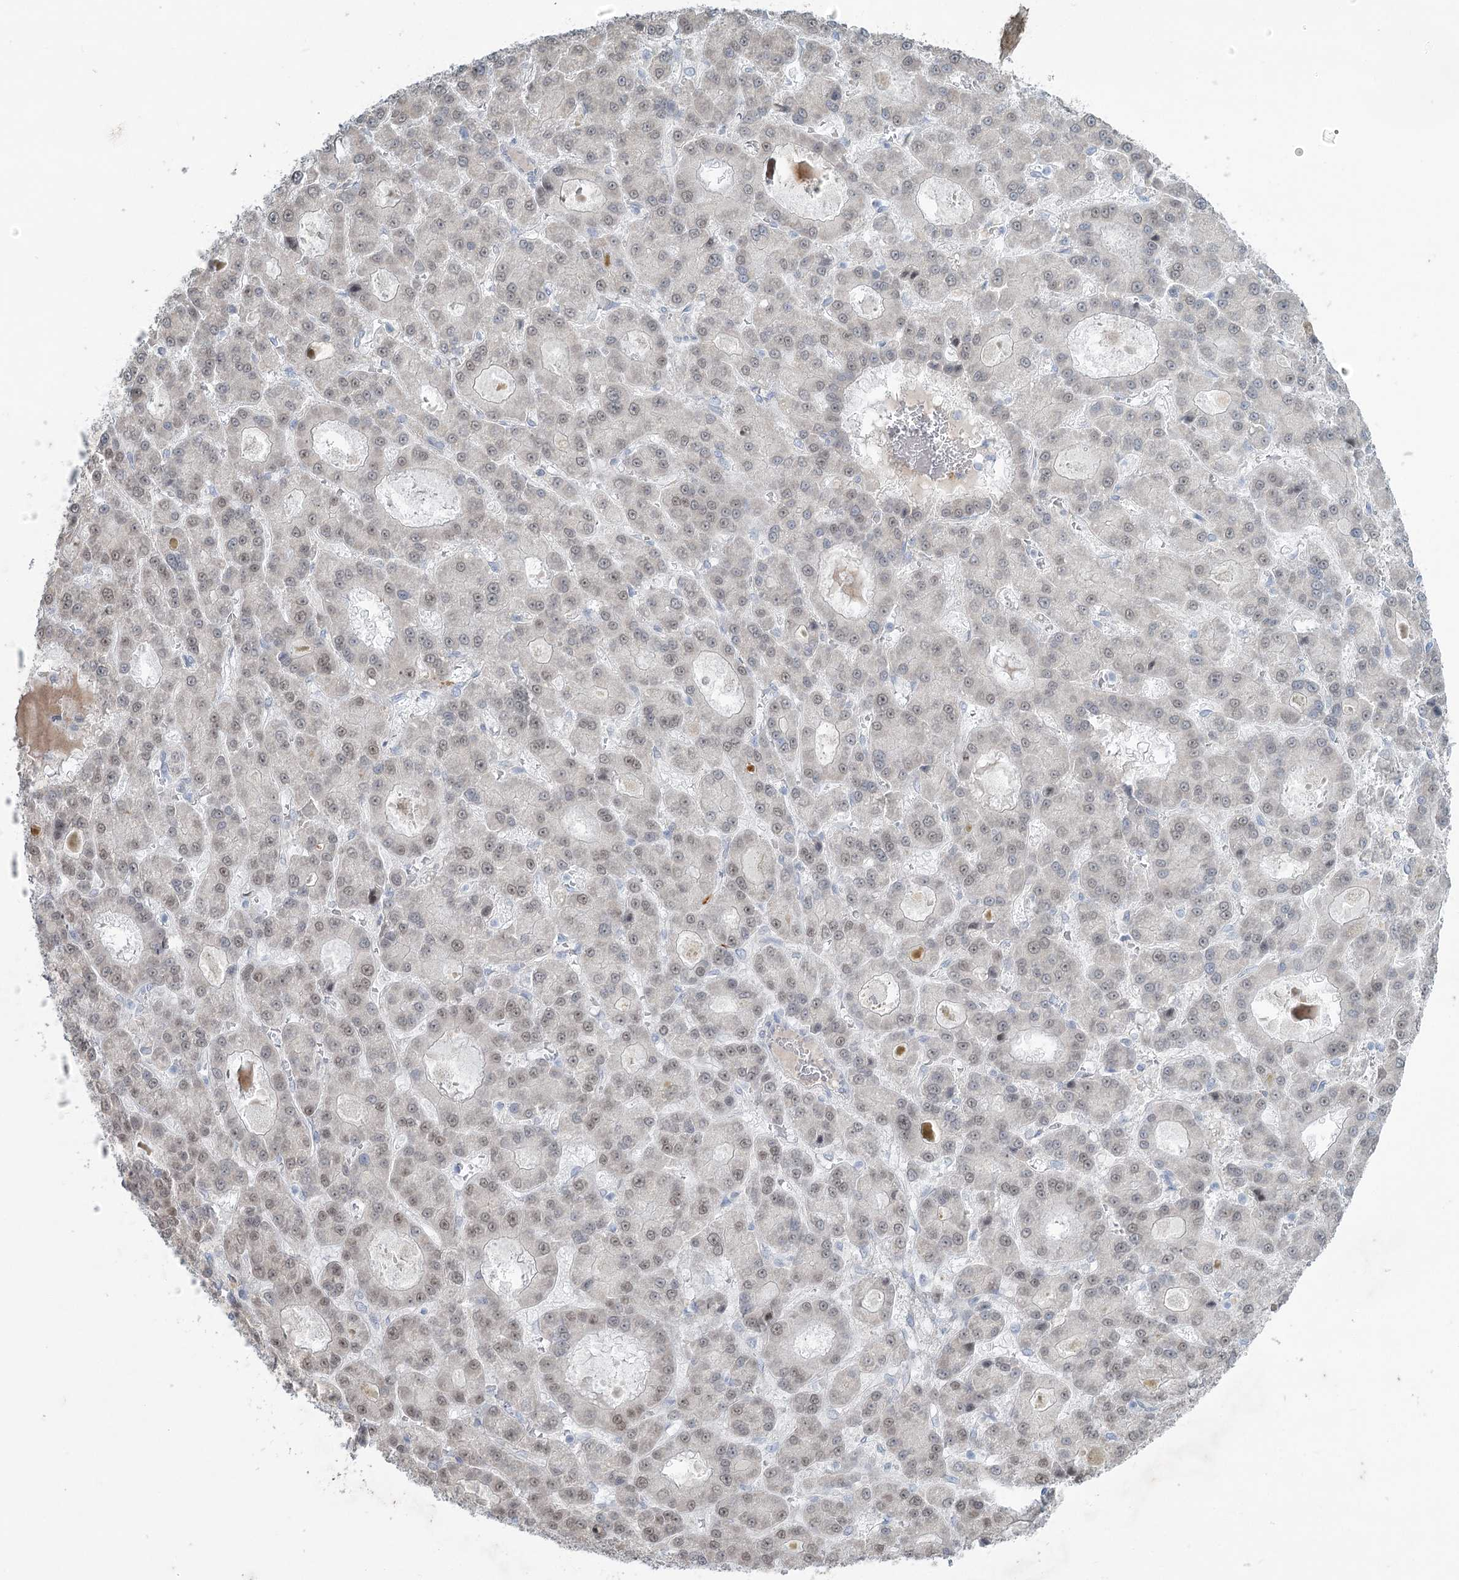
{"staining": {"intensity": "weak", "quantity": "<25%", "location": "nuclear"}, "tissue": "liver cancer", "cell_type": "Tumor cells", "image_type": "cancer", "snomed": [{"axis": "morphology", "description": "Carcinoma, Hepatocellular, NOS"}, {"axis": "topography", "description": "Liver"}], "caption": "Photomicrograph shows no protein expression in tumor cells of hepatocellular carcinoma (liver) tissue.", "gene": "ABITRAM", "patient": {"sex": "male", "age": 70}}